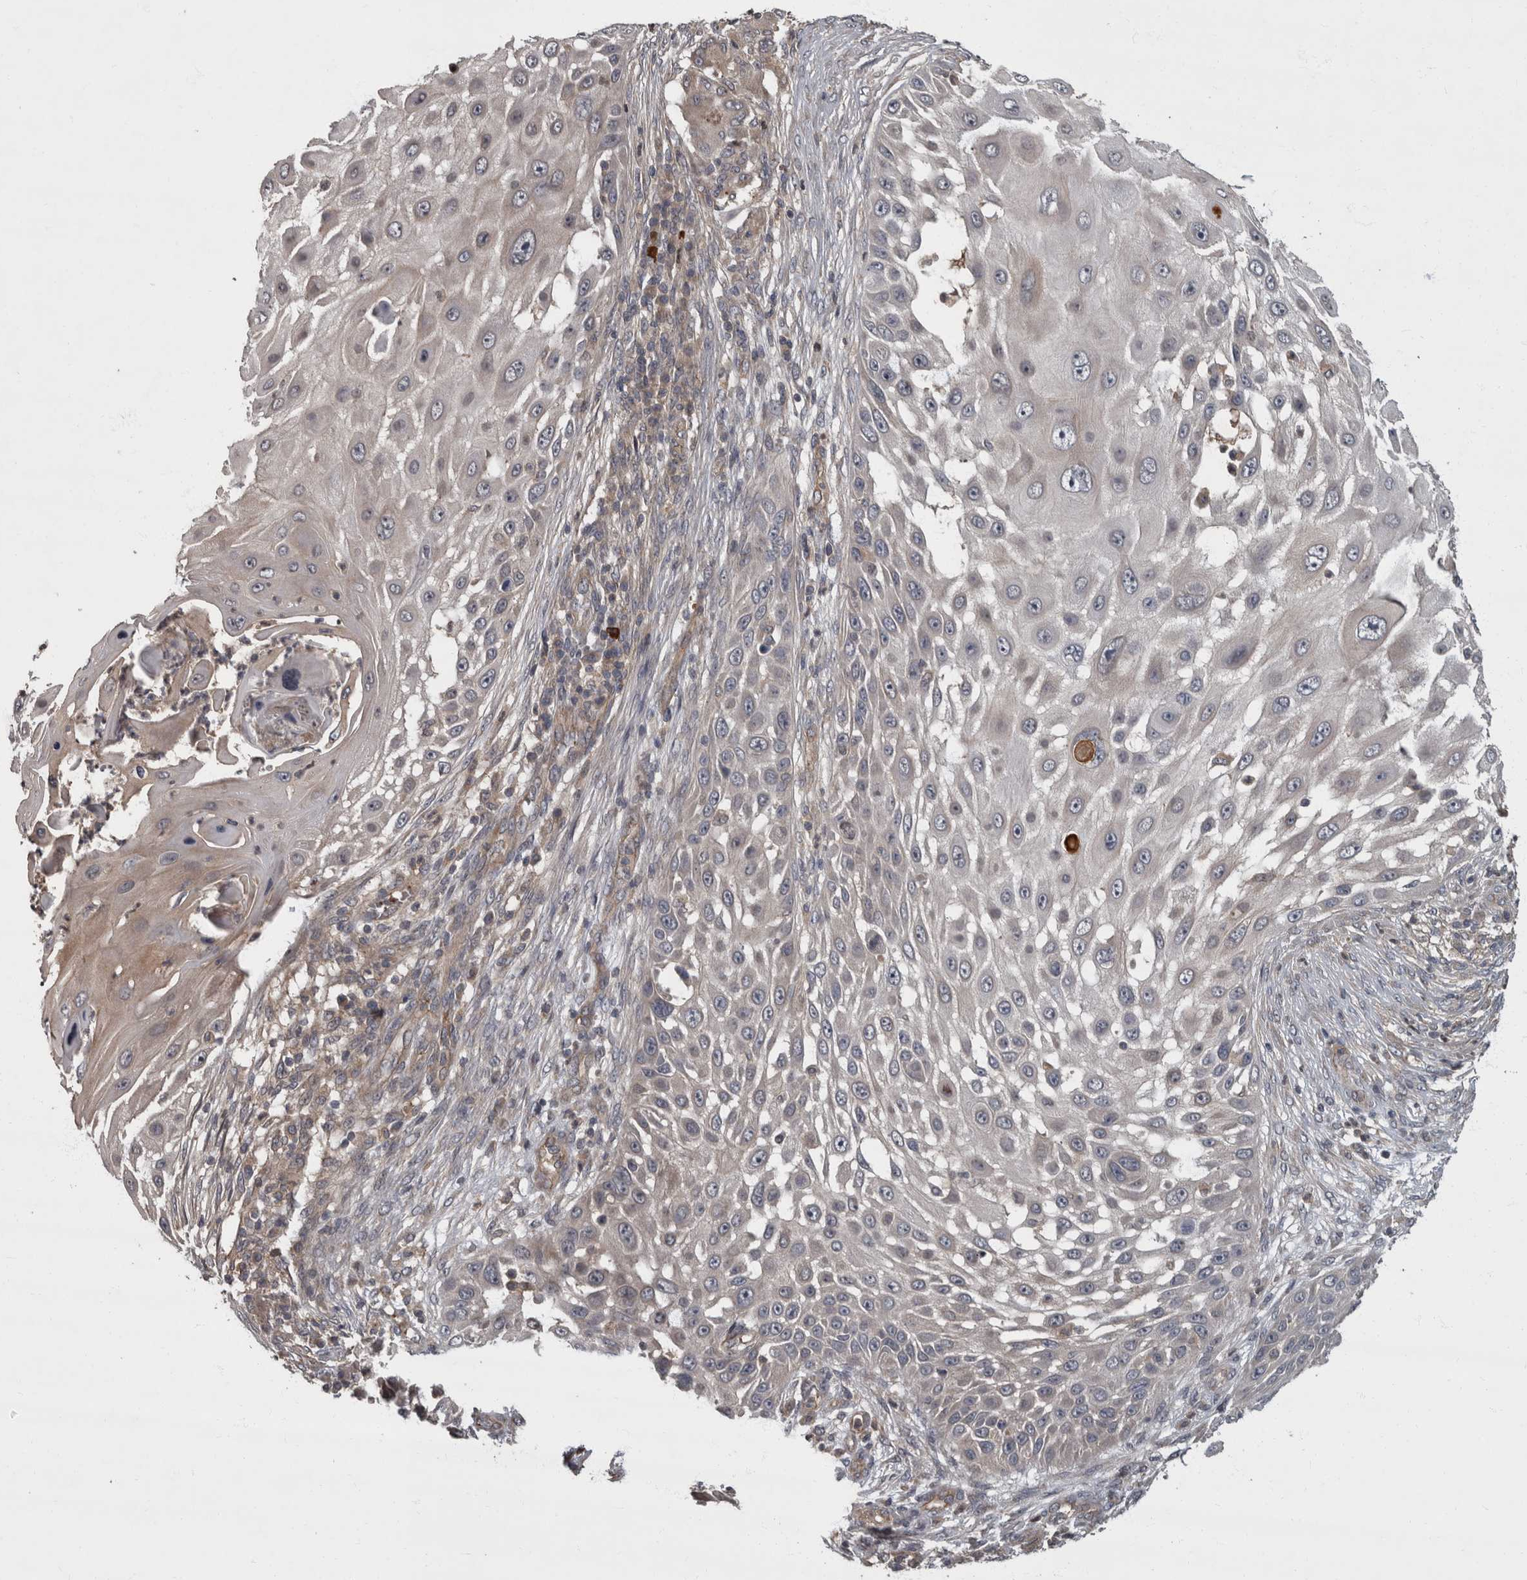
{"staining": {"intensity": "negative", "quantity": "none", "location": "none"}, "tissue": "skin cancer", "cell_type": "Tumor cells", "image_type": "cancer", "snomed": [{"axis": "morphology", "description": "Squamous cell carcinoma, NOS"}, {"axis": "topography", "description": "Skin"}], "caption": "This is an immunohistochemistry image of human squamous cell carcinoma (skin). There is no expression in tumor cells.", "gene": "VEGFD", "patient": {"sex": "female", "age": 44}}